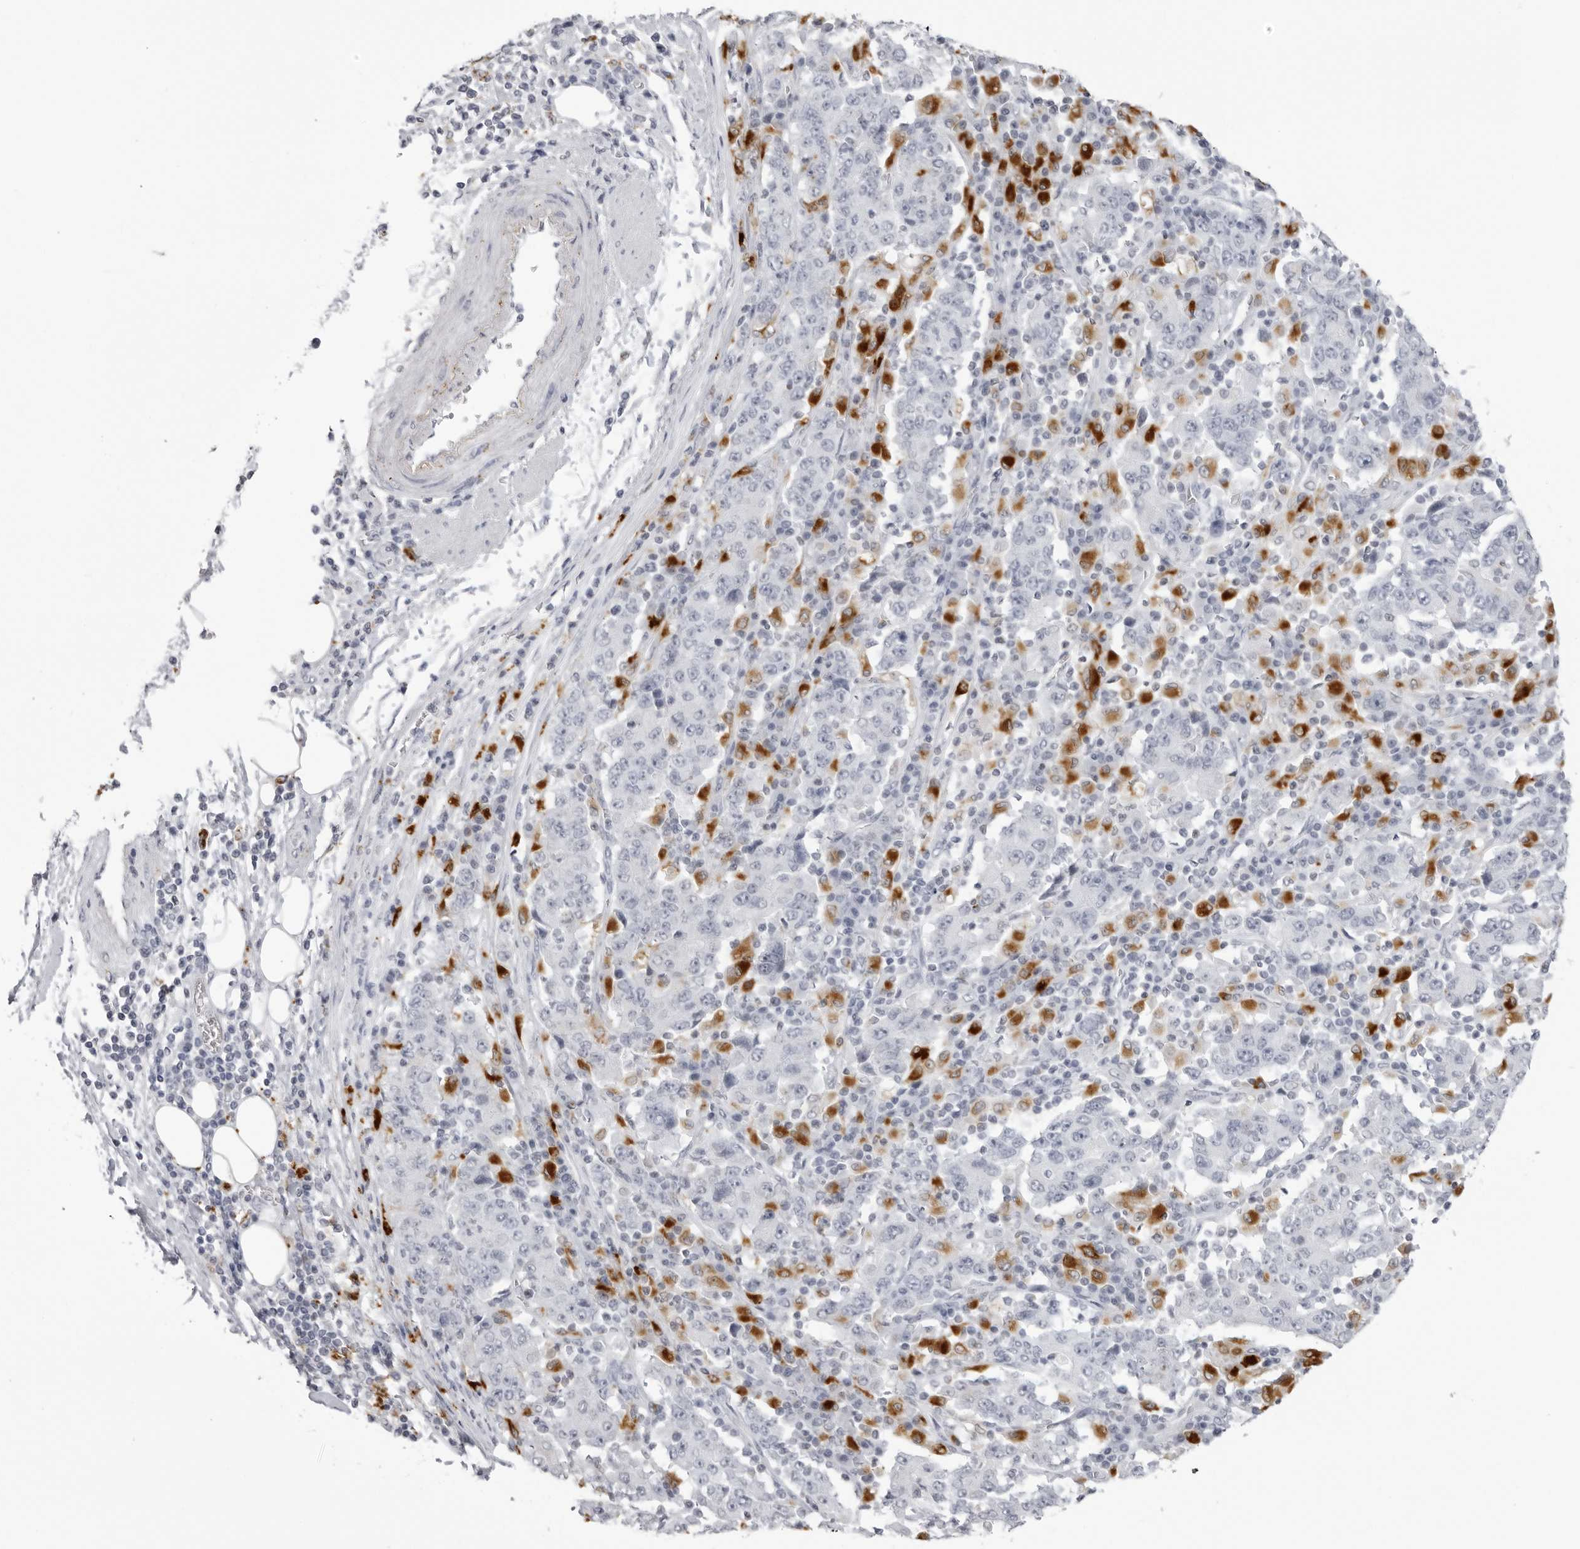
{"staining": {"intensity": "negative", "quantity": "none", "location": "none"}, "tissue": "stomach cancer", "cell_type": "Tumor cells", "image_type": "cancer", "snomed": [{"axis": "morphology", "description": "Normal tissue, NOS"}, {"axis": "morphology", "description": "Adenocarcinoma, NOS"}, {"axis": "topography", "description": "Stomach, upper"}, {"axis": "topography", "description": "Stomach"}], "caption": "An immunohistochemistry micrograph of stomach cancer is shown. There is no staining in tumor cells of stomach cancer.", "gene": "IL25", "patient": {"sex": "male", "age": 59}}